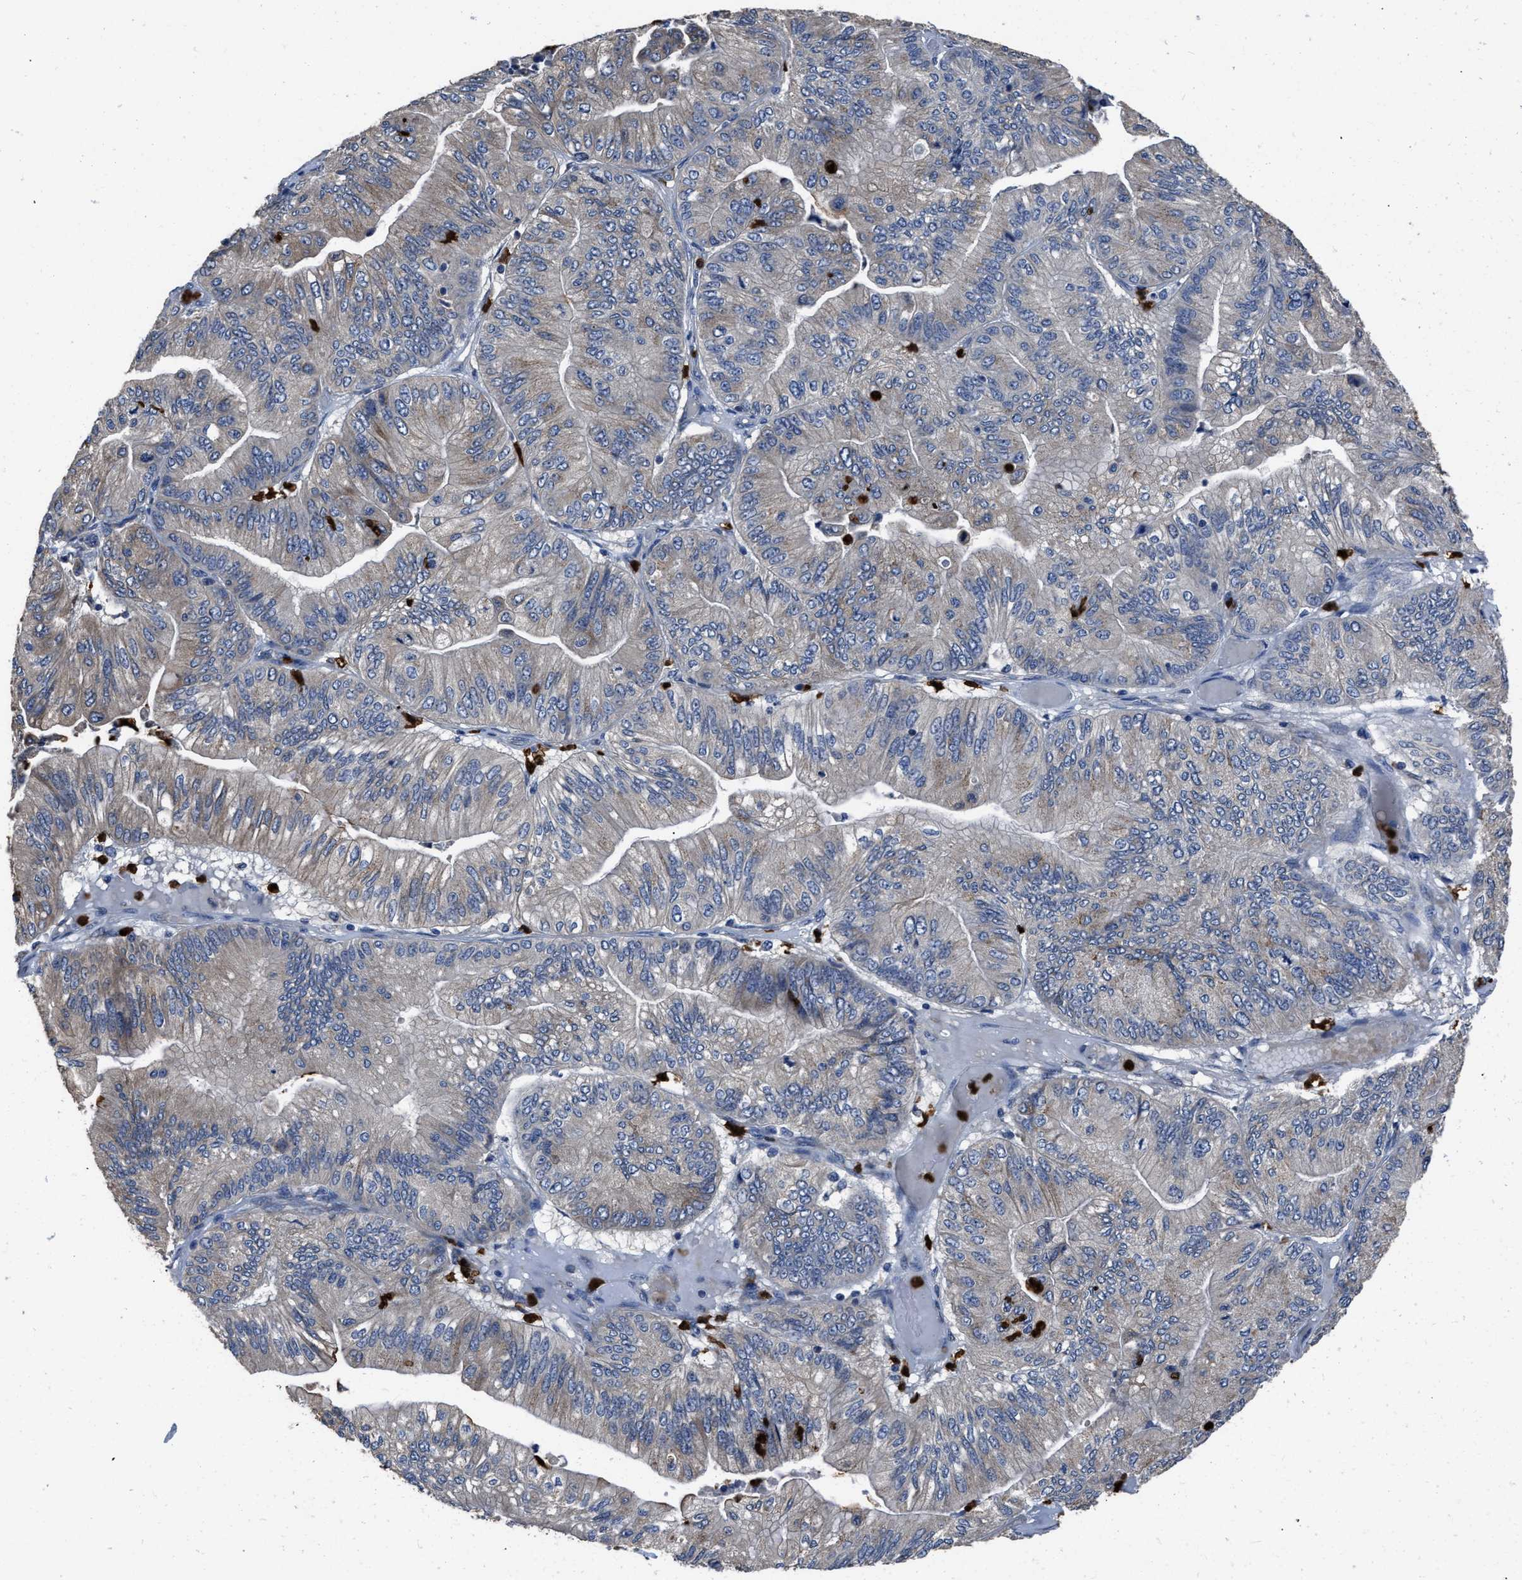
{"staining": {"intensity": "negative", "quantity": "none", "location": "none"}, "tissue": "ovarian cancer", "cell_type": "Tumor cells", "image_type": "cancer", "snomed": [{"axis": "morphology", "description": "Cystadenocarcinoma, mucinous, NOS"}, {"axis": "topography", "description": "Ovary"}], "caption": "Photomicrograph shows no significant protein positivity in tumor cells of ovarian cancer (mucinous cystadenocarcinoma).", "gene": "ANGPT1", "patient": {"sex": "female", "age": 61}}